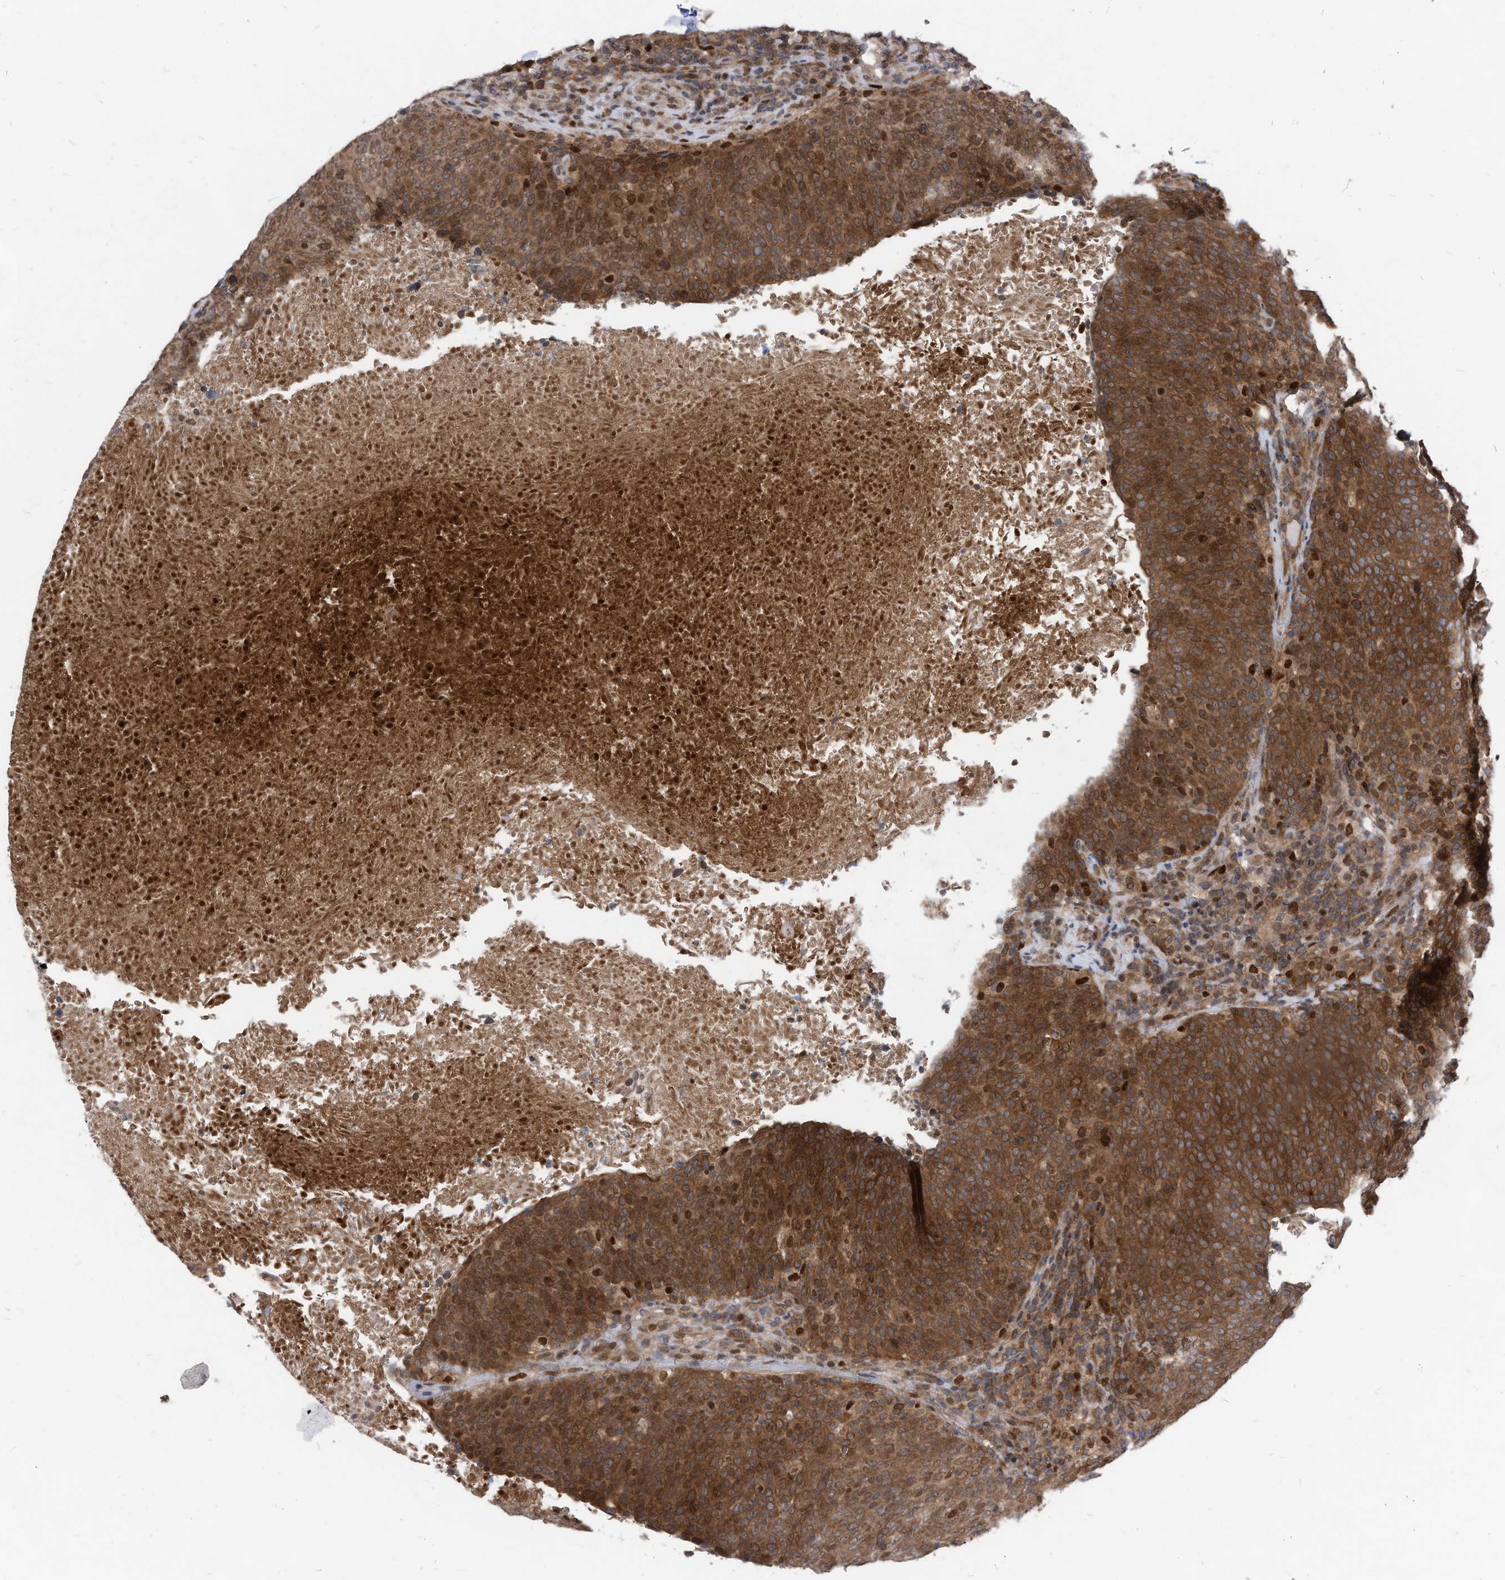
{"staining": {"intensity": "moderate", "quantity": ">75%", "location": "cytoplasmic/membranous,nuclear"}, "tissue": "head and neck cancer", "cell_type": "Tumor cells", "image_type": "cancer", "snomed": [{"axis": "morphology", "description": "Squamous cell carcinoma, NOS"}, {"axis": "morphology", "description": "Squamous cell carcinoma, metastatic, NOS"}, {"axis": "topography", "description": "Lymph node"}, {"axis": "topography", "description": "Head-Neck"}], "caption": "The immunohistochemical stain labels moderate cytoplasmic/membranous and nuclear positivity in tumor cells of head and neck cancer tissue. The protein of interest is shown in brown color, while the nuclei are stained blue.", "gene": "KPNB1", "patient": {"sex": "male", "age": 62}}